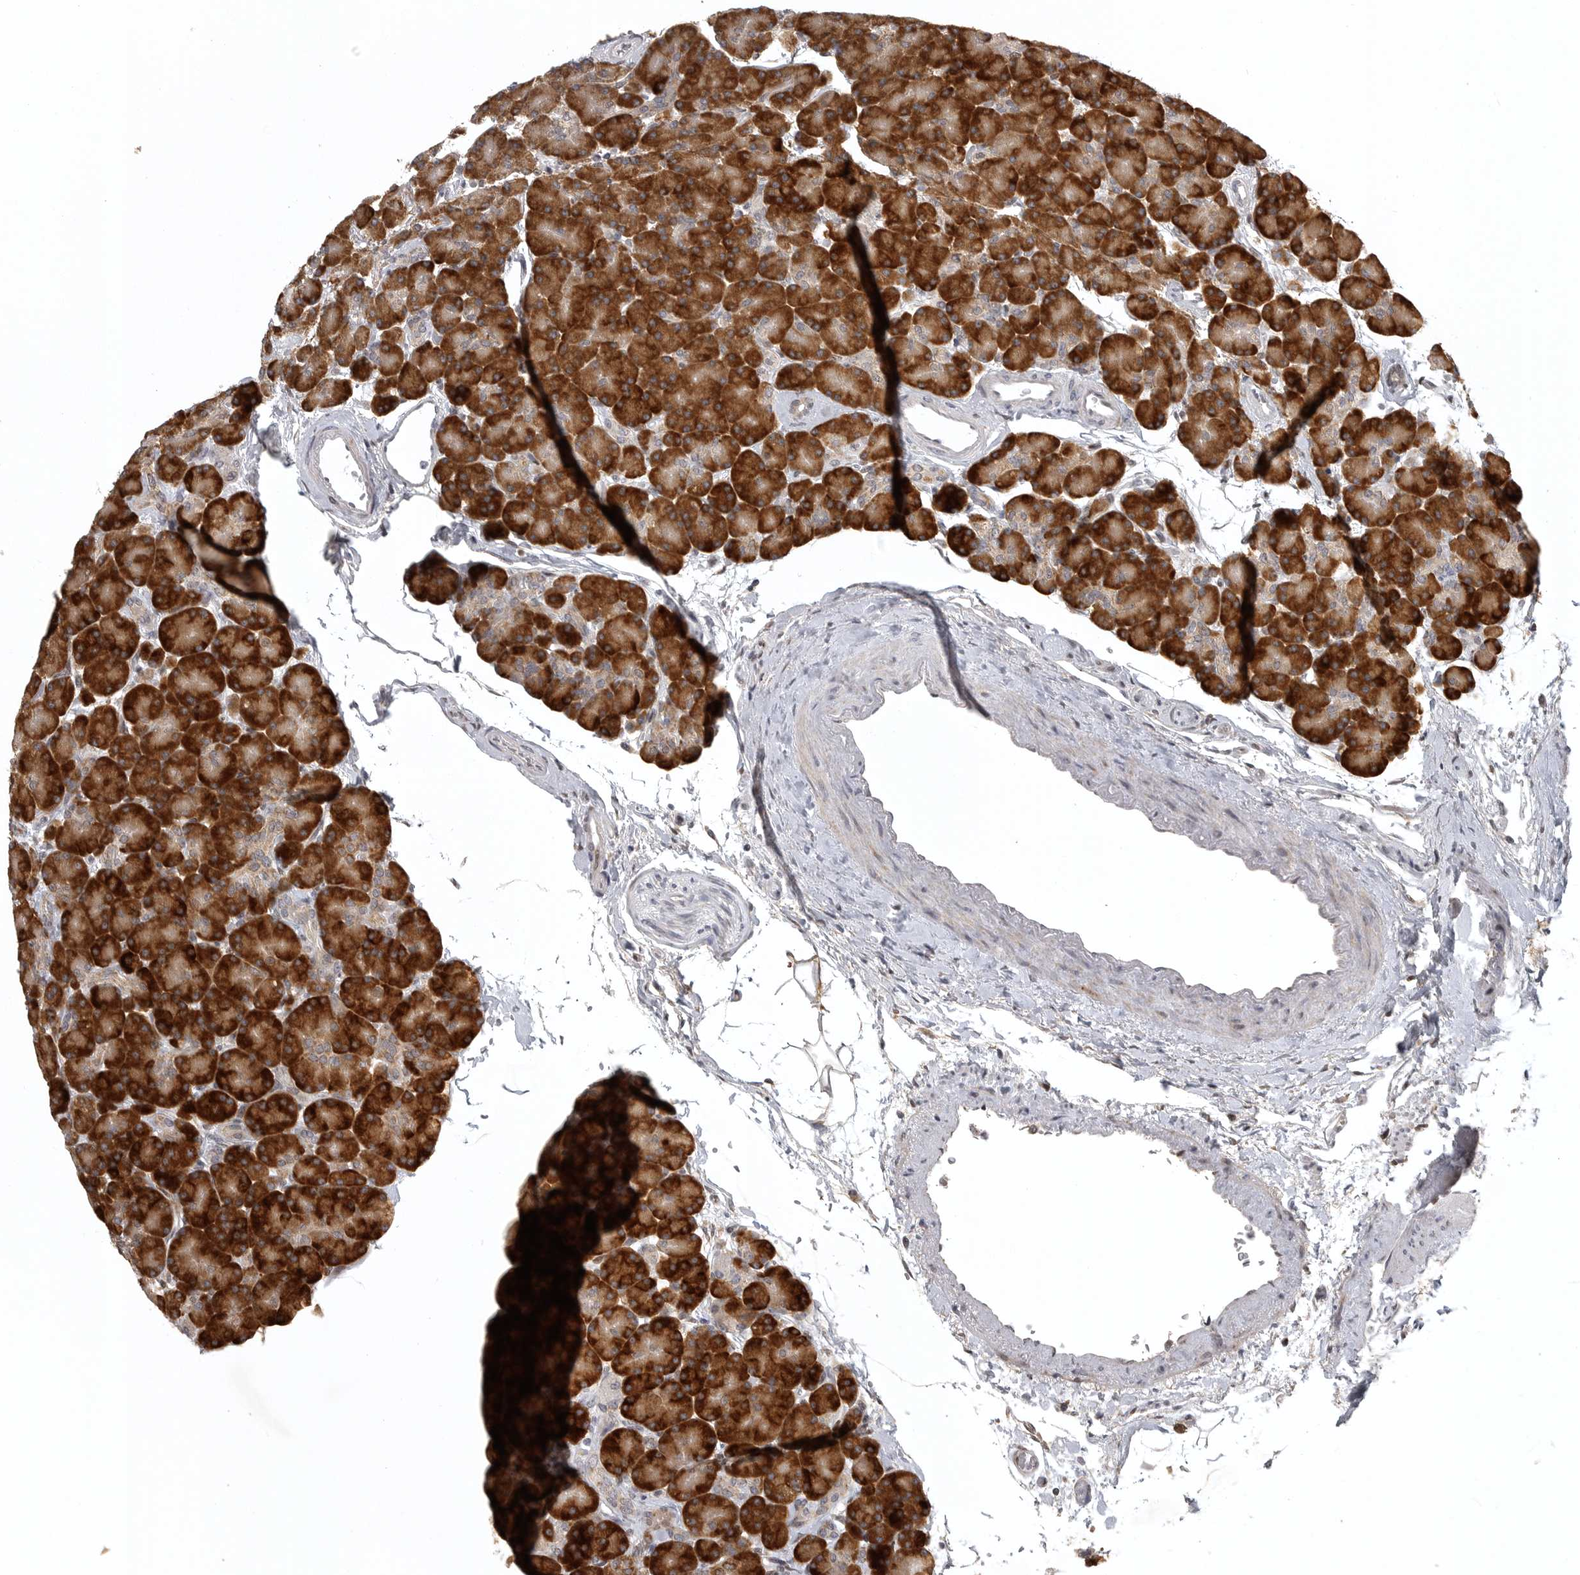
{"staining": {"intensity": "strong", "quantity": ">75%", "location": "cytoplasmic/membranous"}, "tissue": "pancreas", "cell_type": "Exocrine glandular cells", "image_type": "normal", "snomed": [{"axis": "morphology", "description": "Normal tissue, NOS"}, {"axis": "topography", "description": "Pancreas"}], "caption": "Brown immunohistochemical staining in unremarkable human pancreas reveals strong cytoplasmic/membranous positivity in about >75% of exocrine glandular cells. (Stains: DAB in brown, nuclei in blue, Microscopy: brightfield microscopy at high magnification).", "gene": "POLE2", "patient": {"sex": "female", "age": 43}}